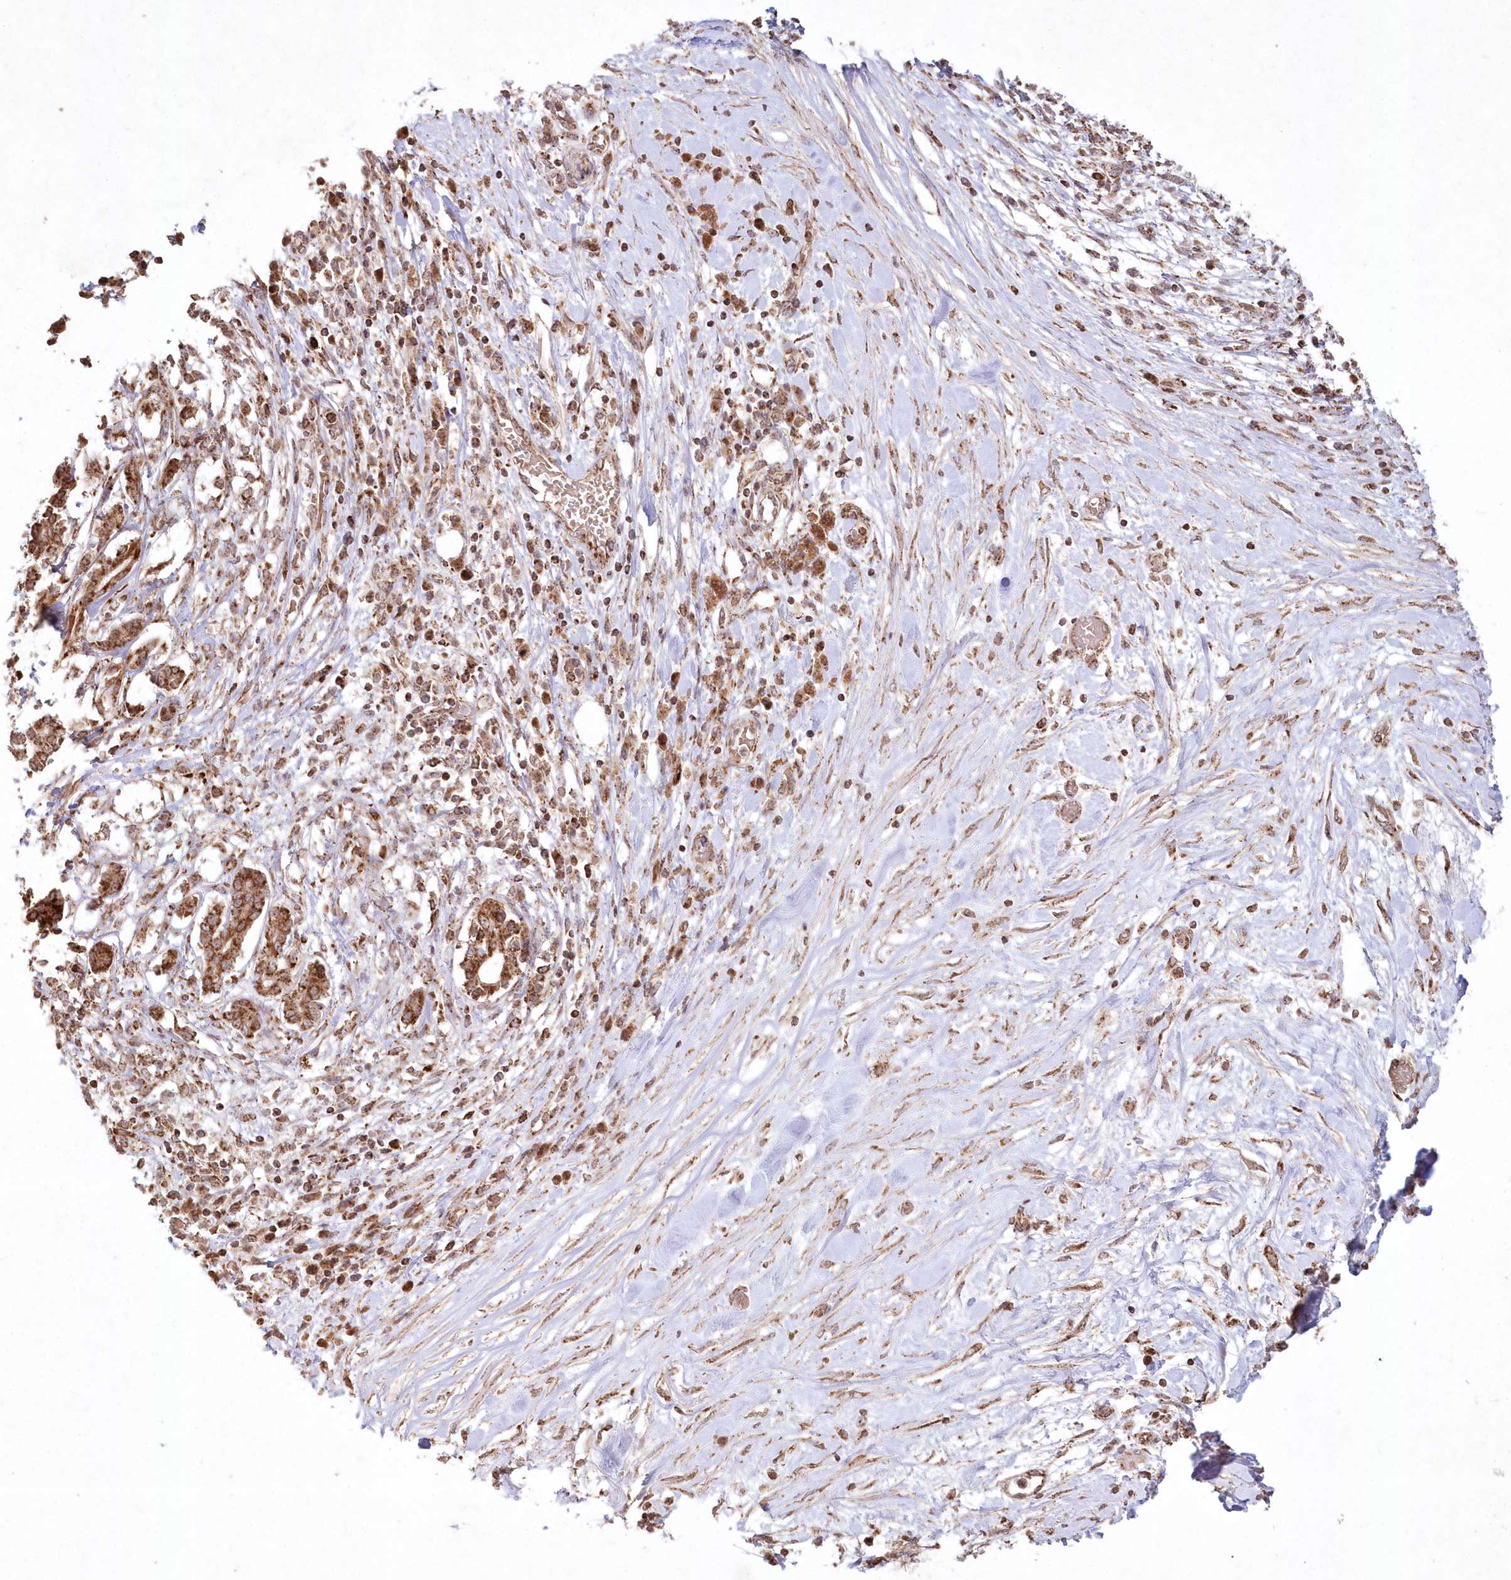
{"staining": {"intensity": "strong", "quantity": ">75%", "location": "cytoplasmic/membranous"}, "tissue": "pancreatic cancer", "cell_type": "Tumor cells", "image_type": "cancer", "snomed": [{"axis": "morphology", "description": "Inflammation, NOS"}, {"axis": "morphology", "description": "Adenocarcinoma, NOS"}, {"axis": "topography", "description": "Pancreas"}], "caption": "High-power microscopy captured an IHC photomicrograph of pancreatic cancer, revealing strong cytoplasmic/membranous positivity in approximately >75% of tumor cells. Using DAB (3,3'-diaminobenzidine) (brown) and hematoxylin (blue) stains, captured at high magnification using brightfield microscopy.", "gene": "LRPPRC", "patient": {"sex": "female", "age": 56}}